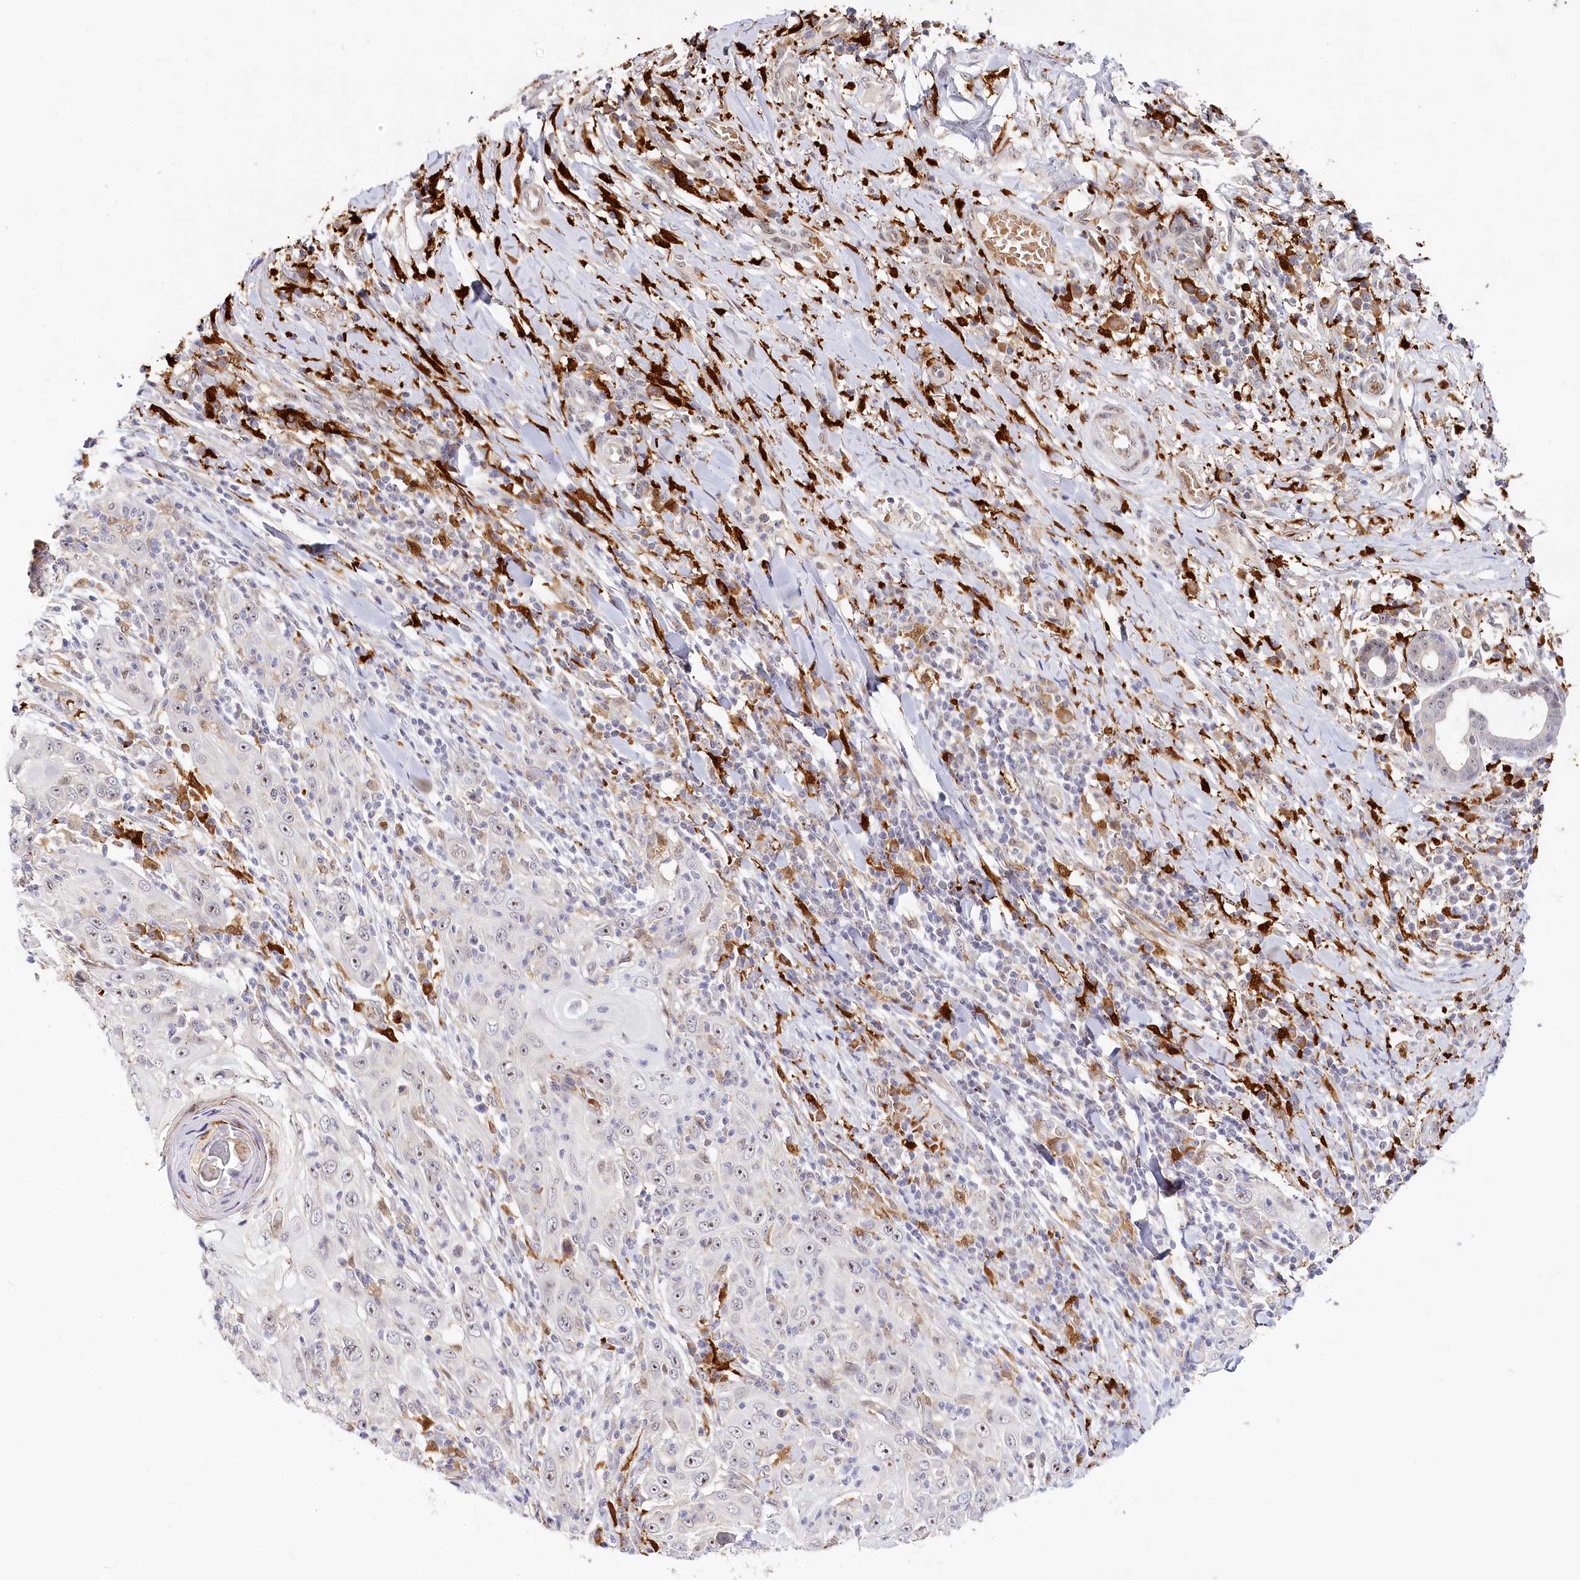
{"staining": {"intensity": "moderate", "quantity": "<25%", "location": "nuclear"}, "tissue": "skin cancer", "cell_type": "Tumor cells", "image_type": "cancer", "snomed": [{"axis": "morphology", "description": "Squamous cell carcinoma, NOS"}, {"axis": "topography", "description": "Skin"}], "caption": "IHC of human skin cancer demonstrates low levels of moderate nuclear expression in approximately <25% of tumor cells.", "gene": "WDR36", "patient": {"sex": "female", "age": 88}}